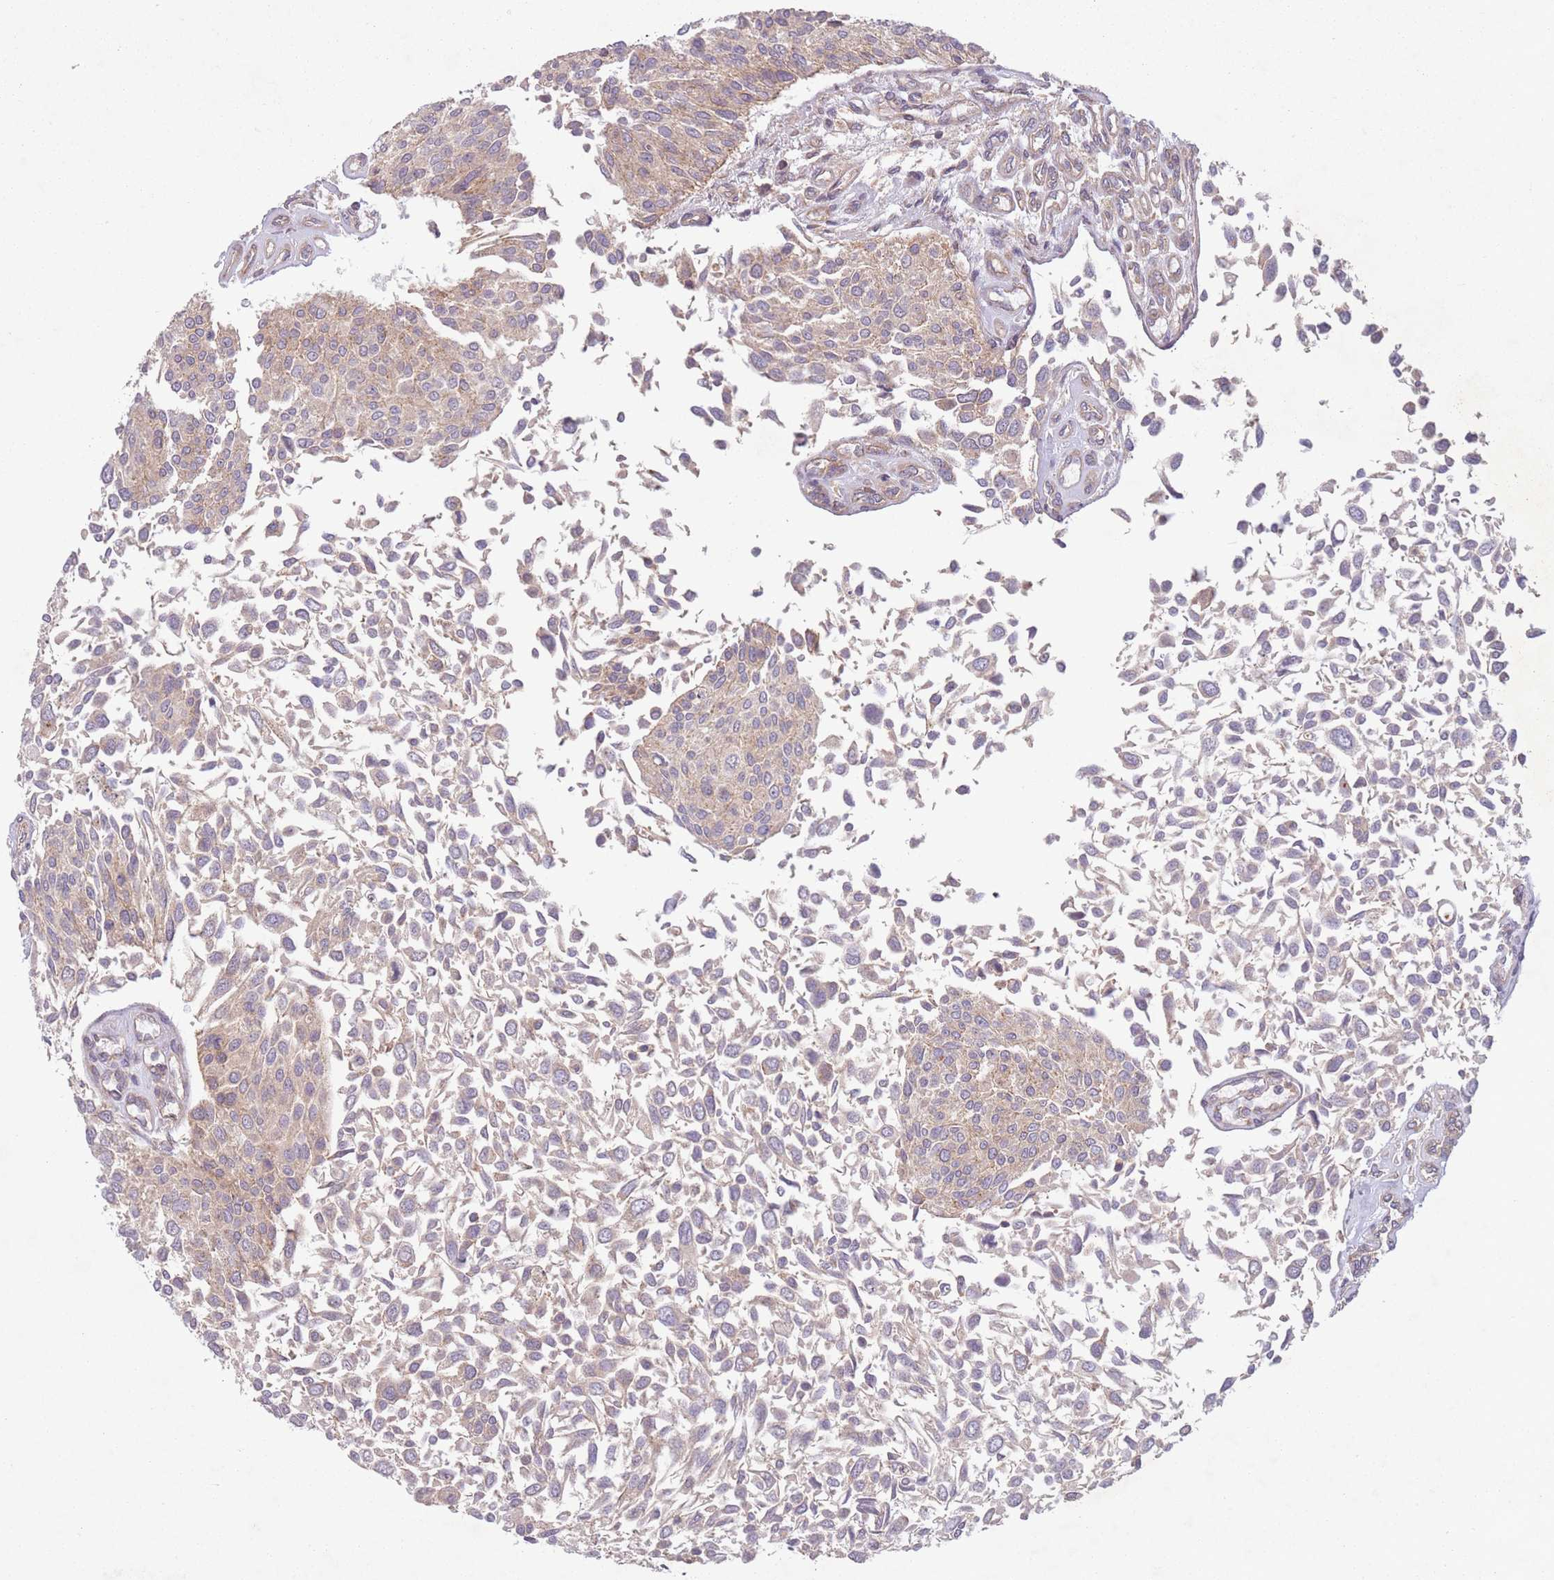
{"staining": {"intensity": "weak", "quantity": "25%-75%", "location": "cytoplasmic/membranous"}, "tissue": "urothelial cancer", "cell_type": "Tumor cells", "image_type": "cancer", "snomed": [{"axis": "morphology", "description": "Urothelial carcinoma, NOS"}, {"axis": "topography", "description": "Urinary bladder"}], "caption": "Transitional cell carcinoma stained with a protein marker demonstrates weak staining in tumor cells.", "gene": "WASHC2A", "patient": {"sex": "male", "age": 55}}